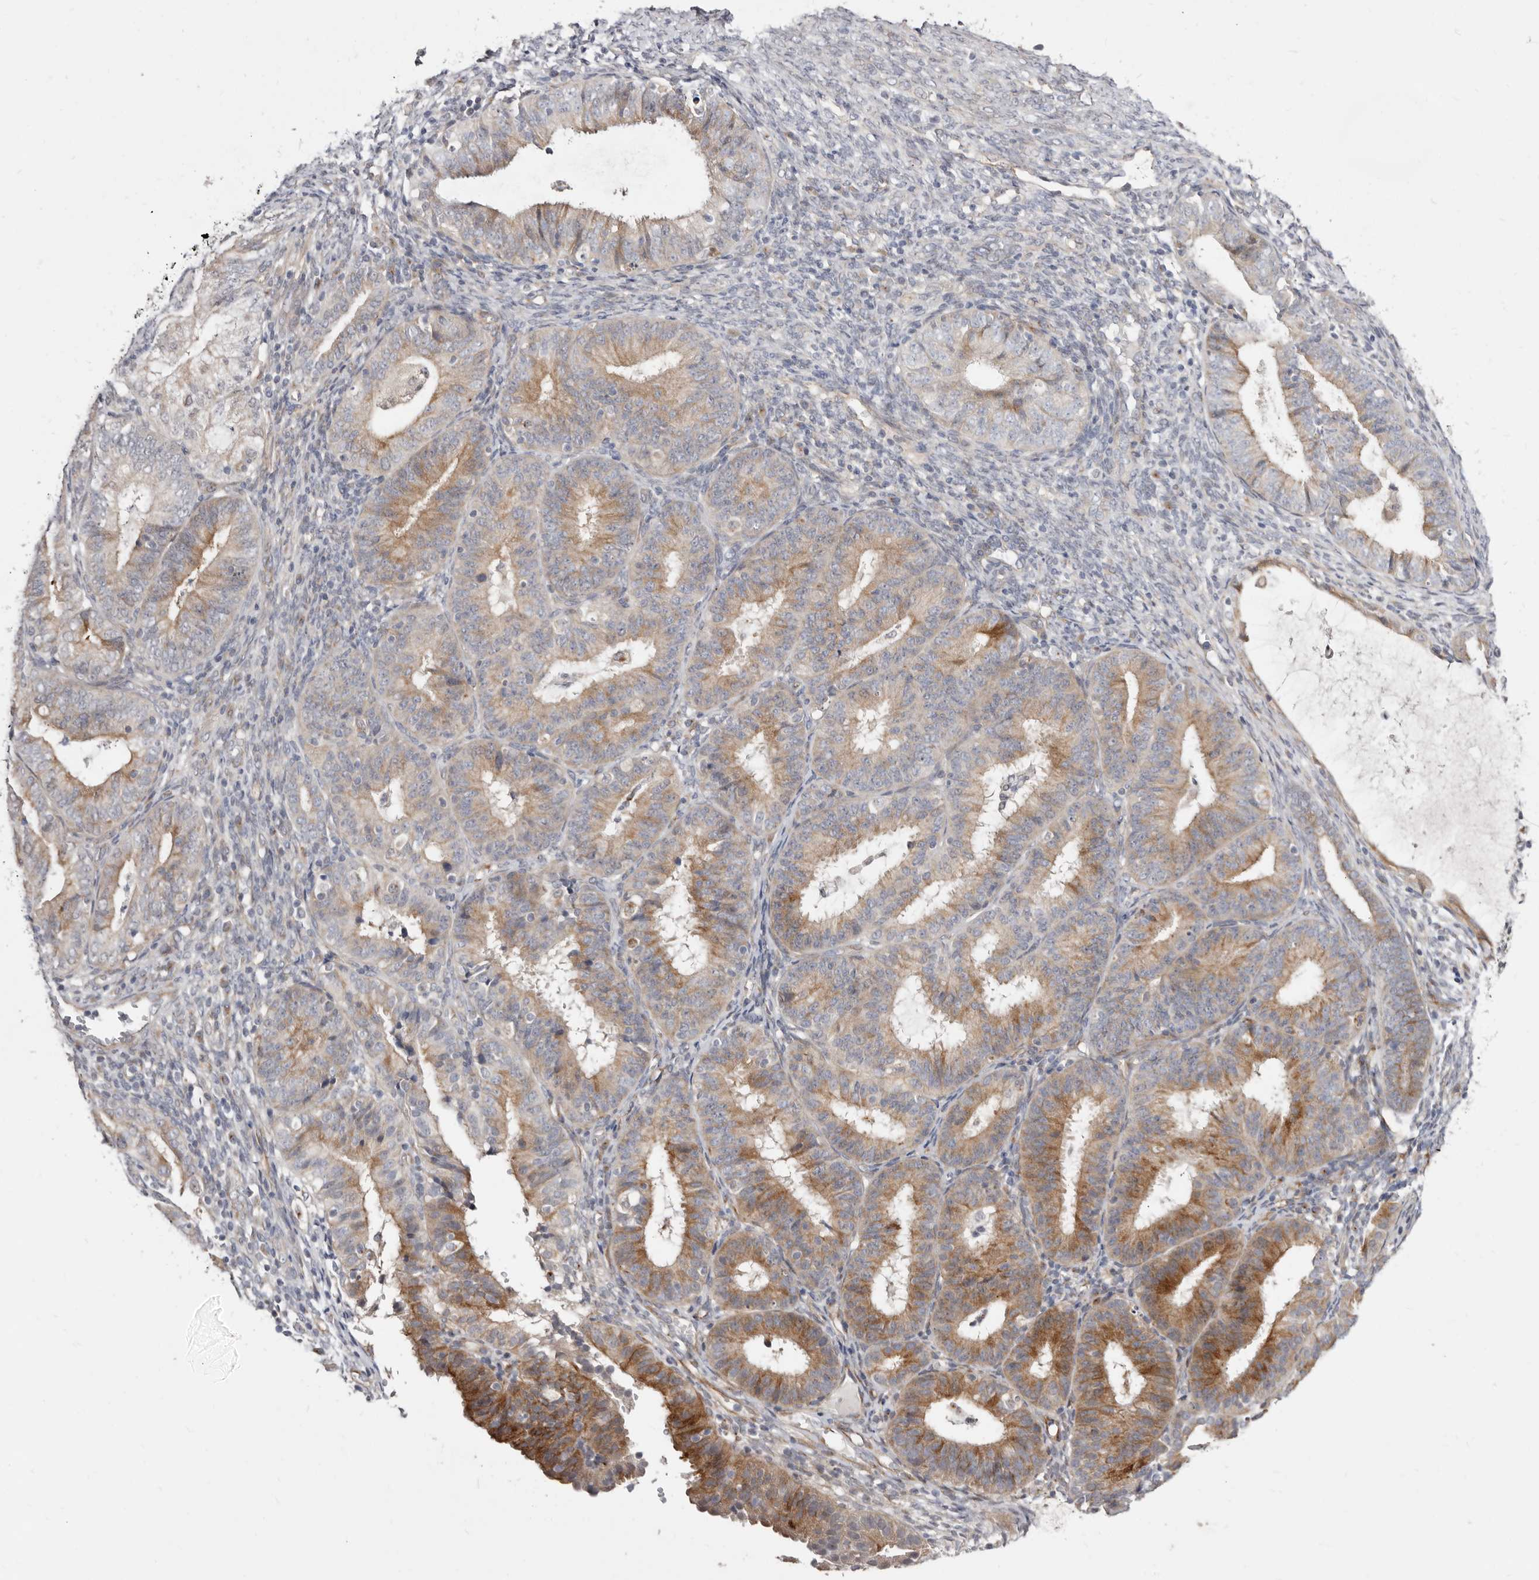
{"staining": {"intensity": "moderate", "quantity": "25%-75%", "location": "cytoplasmic/membranous"}, "tissue": "endometrial cancer", "cell_type": "Tumor cells", "image_type": "cancer", "snomed": [{"axis": "morphology", "description": "Adenocarcinoma, NOS"}, {"axis": "topography", "description": "Endometrium"}], "caption": "Moderate cytoplasmic/membranous positivity is present in approximately 25%-75% of tumor cells in endometrial cancer (adenocarcinoma).", "gene": "KLHL4", "patient": {"sex": "female", "age": 51}}